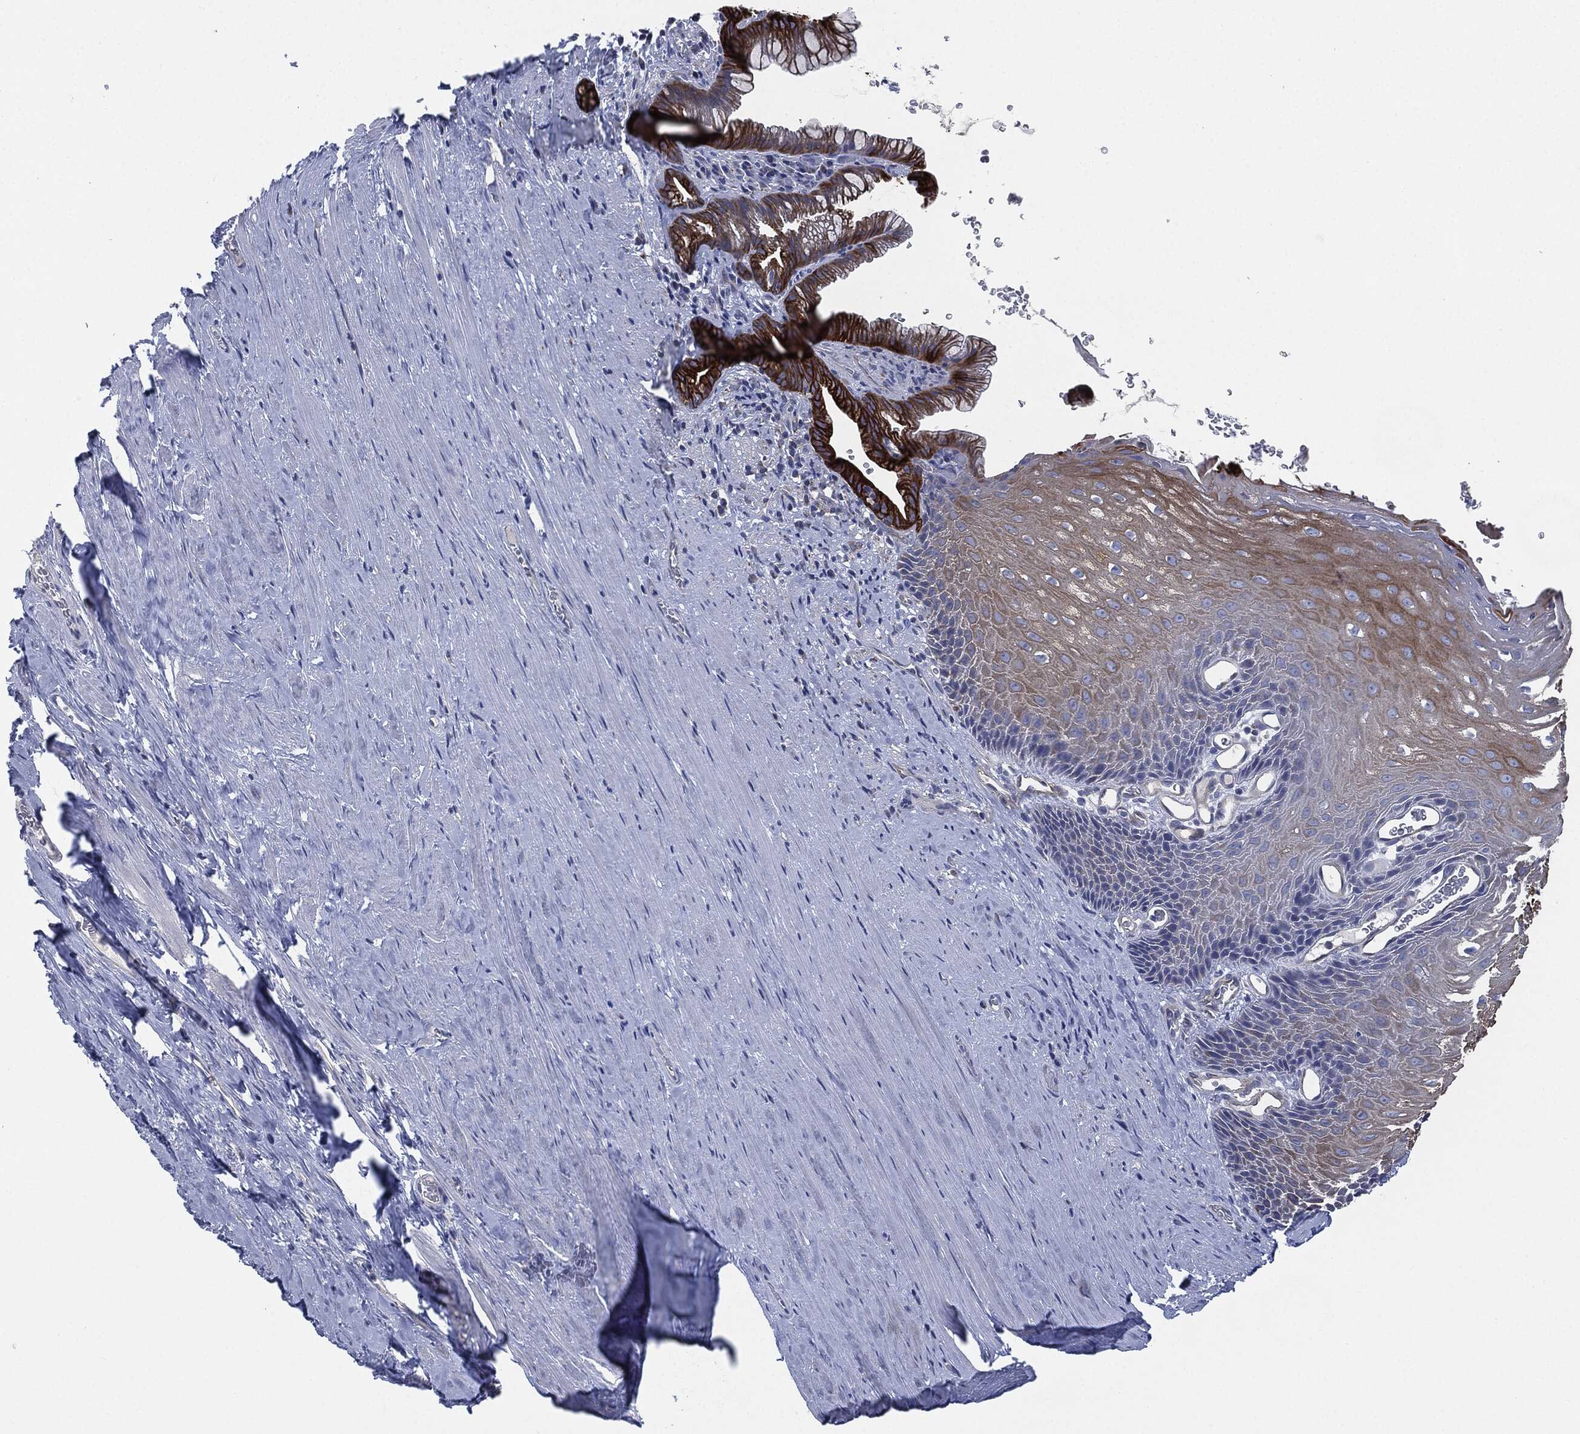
{"staining": {"intensity": "moderate", "quantity": "<25%", "location": "cytoplasmic/membranous"}, "tissue": "esophagus", "cell_type": "Squamous epithelial cells", "image_type": "normal", "snomed": [{"axis": "morphology", "description": "Normal tissue, NOS"}, {"axis": "topography", "description": "Esophagus"}], "caption": "A brown stain labels moderate cytoplasmic/membranous staining of a protein in squamous epithelial cells of benign human esophagus.", "gene": "SHROOM2", "patient": {"sex": "male", "age": 64}}